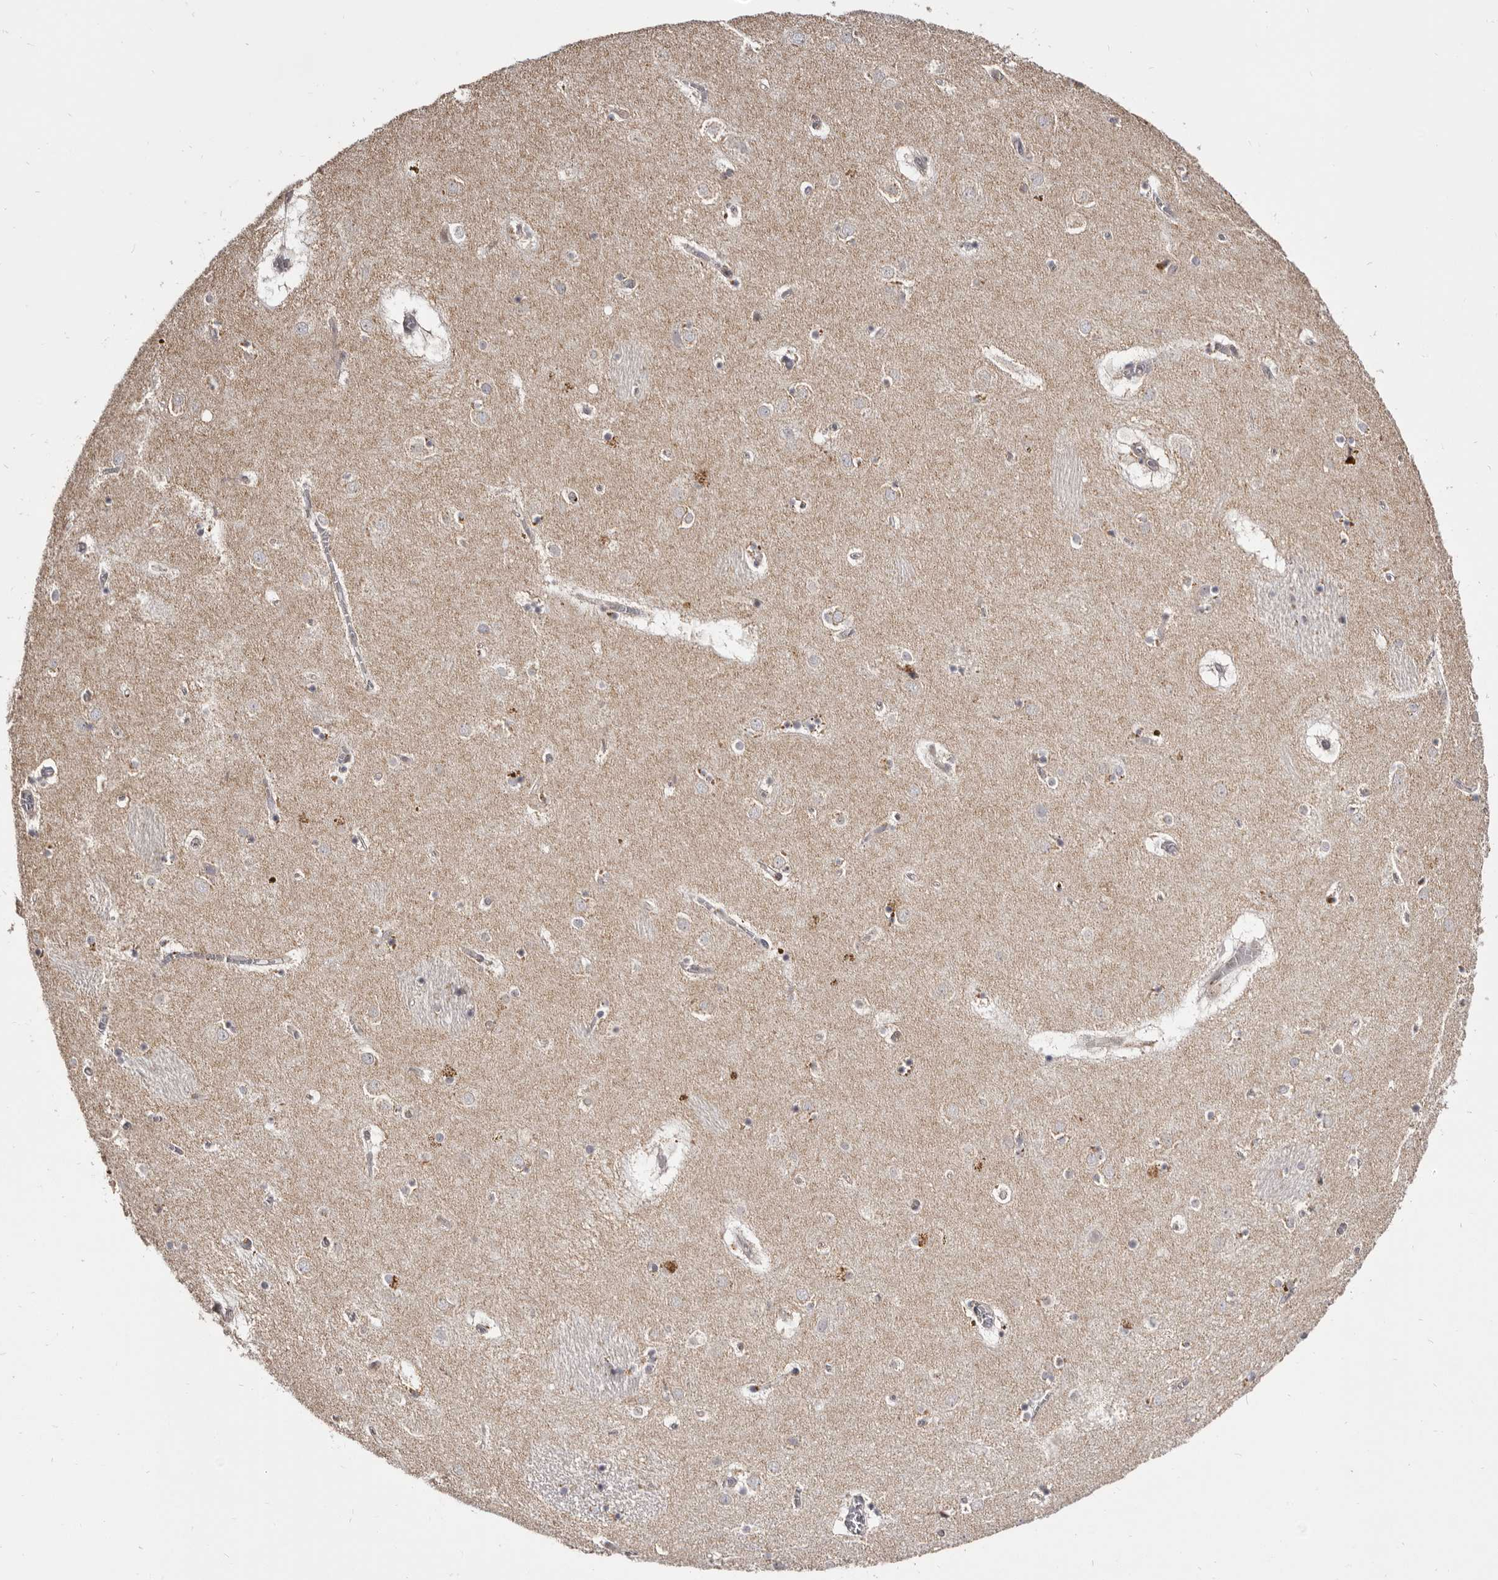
{"staining": {"intensity": "moderate", "quantity": "<25%", "location": "cytoplasmic/membranous"}, "tissue": "caudate", "cell_type": "Glial cells", "image_type": "normal", "snomed": [{"axis": "morphology", "description": "Normal tissue, NOS"}, {"axis": "topography", "description": "Lateral ventricle wall"}], "caption": "About <25% of glial cells in normal human caudate display moderate cytoplasmic/membranous protein positivity as visualized by brown immunohistochemical staining.", "gene": "THUMPD1", "patient": {"sex": "male", "age": 70}}